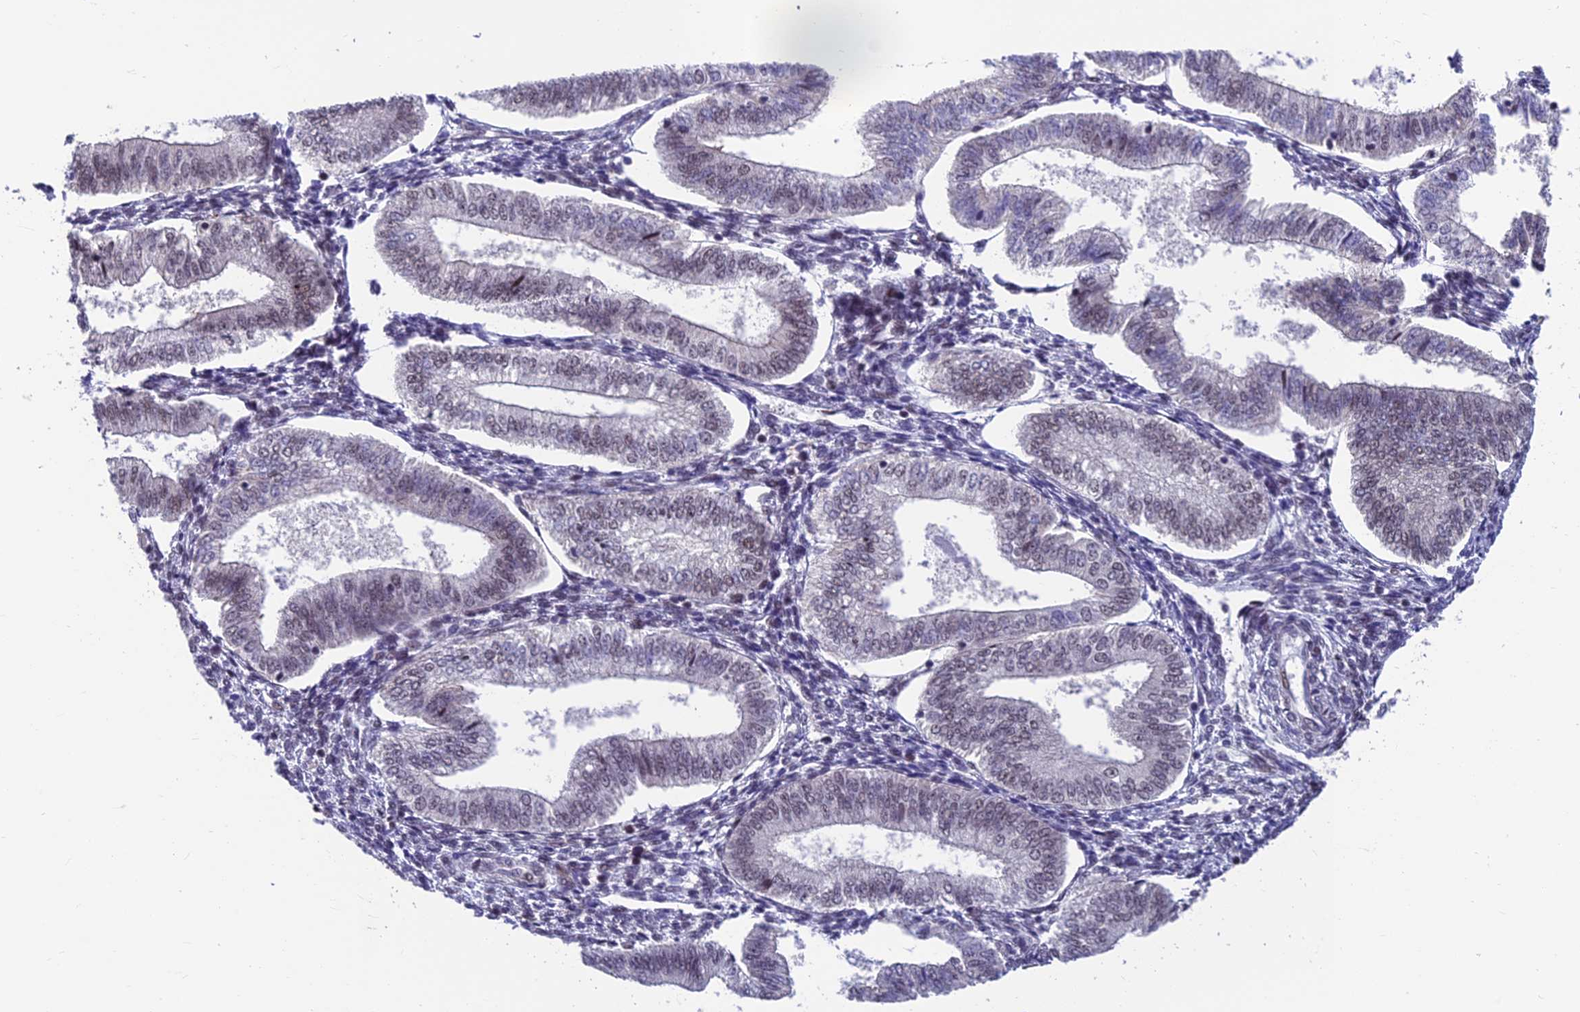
{"staining": {"intensity": "negative", "quantity": "none", "location": "none"}, "tissue": "endometrium", "cell_type": "Cells in endometrial stroma", "image_type": "normal", "snomed": [{"axis": "morphology", "description": "Normal tissue, NOS"}, {"axis": "topography", "description": "Endometrium"}], "caption": "Immunohistochemistry histopathology image of unremarkable endometrium stained for a protein (brown), which shows no expression in cells in endometrial stroma.", "gene": "KIAA1191", "patient": {"sex": "female", "age": 34}}